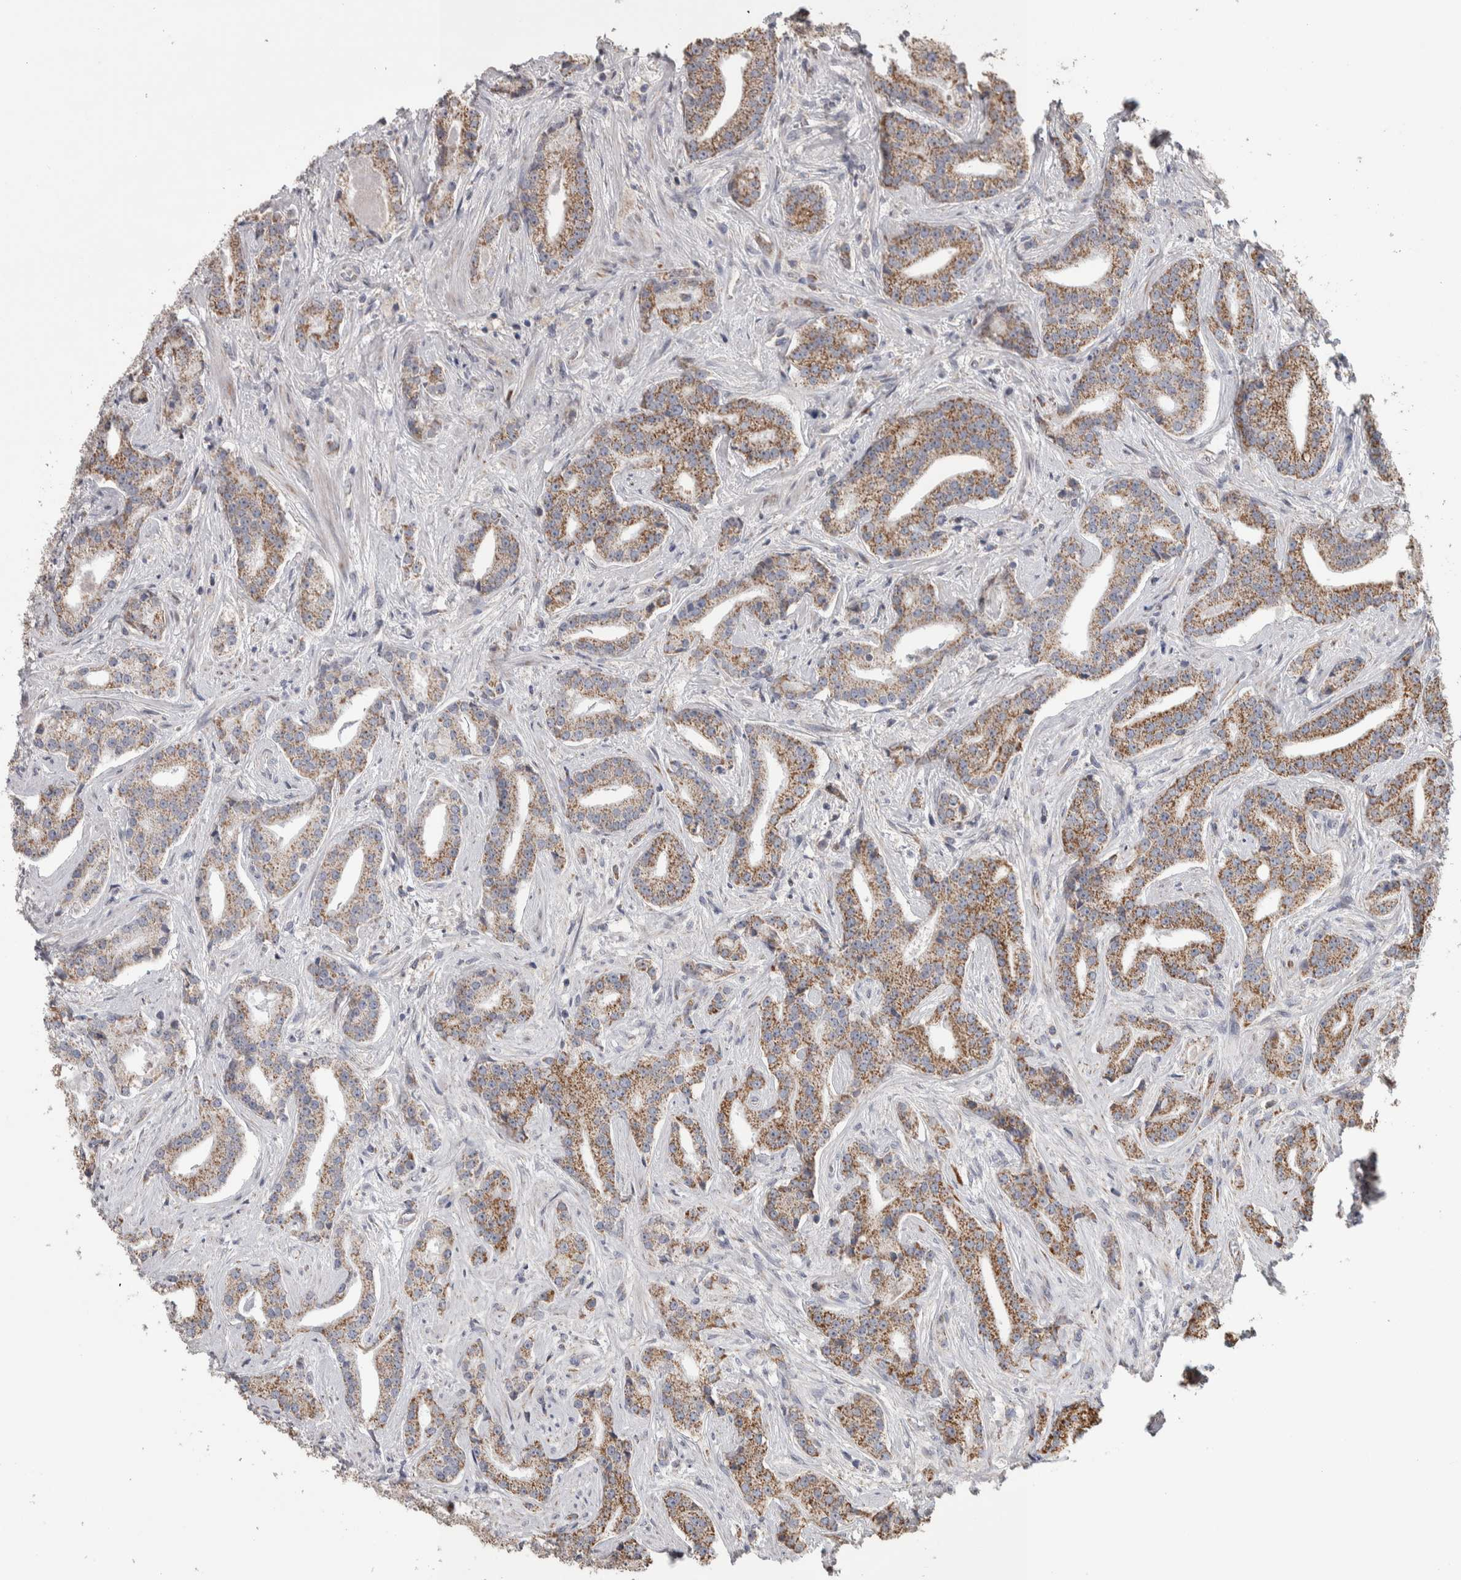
{"staining": {"intensity": "moderate", "quantity": ">75%", "location": "cytoplasmic/membranous"}, "tissue": "prostate cancer", "cell_type": "Tumor cells", "image_type": "cancer", "snomed": [{"axis": "morphology", "description": "Adenocarcinoma, Low grade"}, {"axis": "topography", "description": "Prostate"}], "caption": "Prostate low-grade adenocarcinoma was stained to show a protein in brown. There is medium levels of moderate cytoplasmic/membranous expression in about >75% of tumor cells.", "gene": "SCO1", "patient": {"sex": "male", "age": 67}}